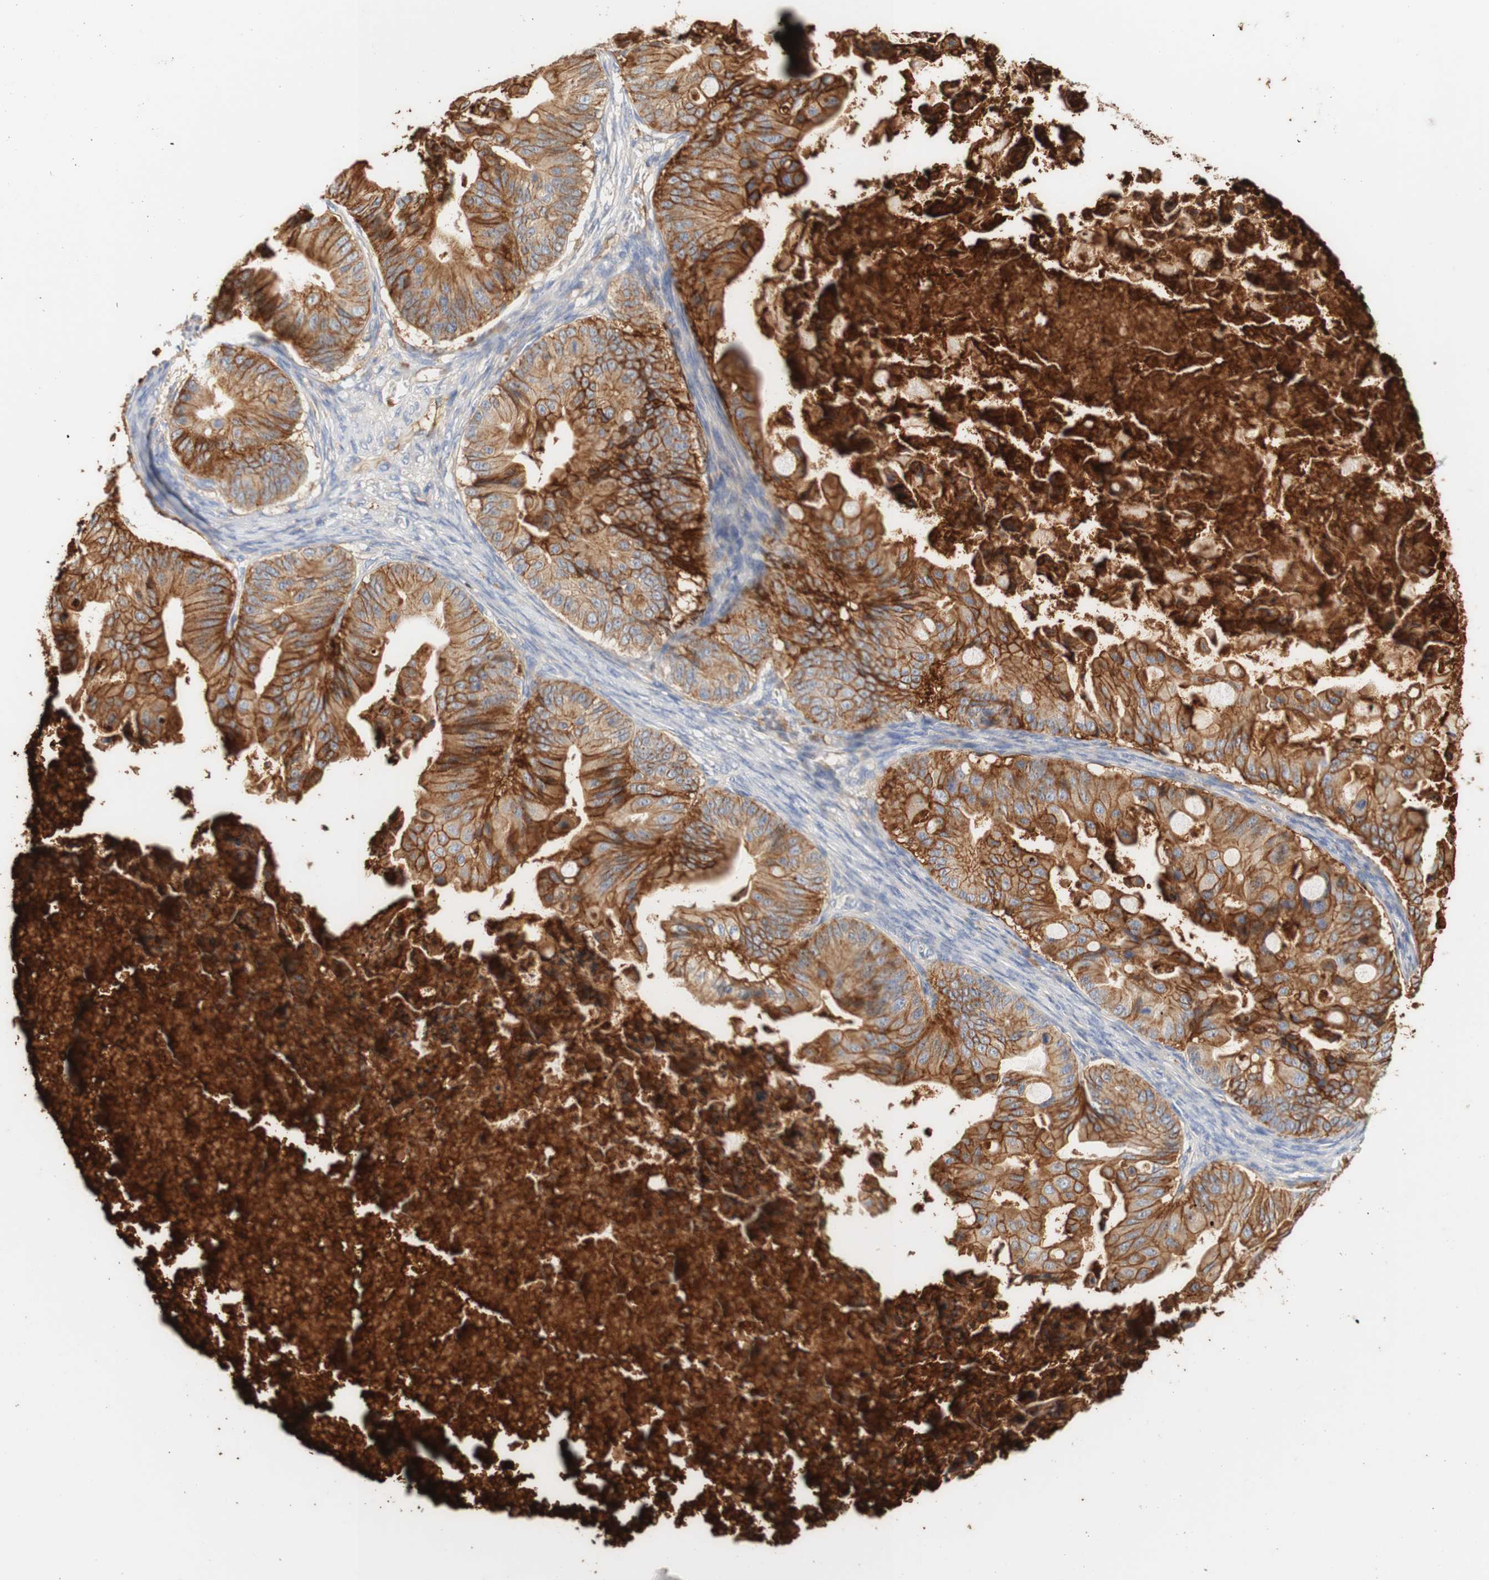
{"staining": {"intensity": "strong", "quantity": ">75%", "location": "cytoplasmic/membranous"}, "tissue": "ovarian cancer", "cell_type": "Tumor cells", "image_type": "cancer", "snomed": [{"axis": "morphology", "description": "Cystadenocarcinoma, mucinous, NOS"}, {"axis": "topography", "description": "Ovary"}], "caption": "The photomicrograph demonstrates staining of mucinous cystadenocarcinoma (ovarian), revealing strong cytoplasmic/membranous protein positivity (brown color) within tumor cells. Using DAB (brown) and hematoxylin (blue) stains, captured at high magnification using brightfield microscopy.", "gene": "PCDH7", "patient": {"sex": "female", "age": 37}}